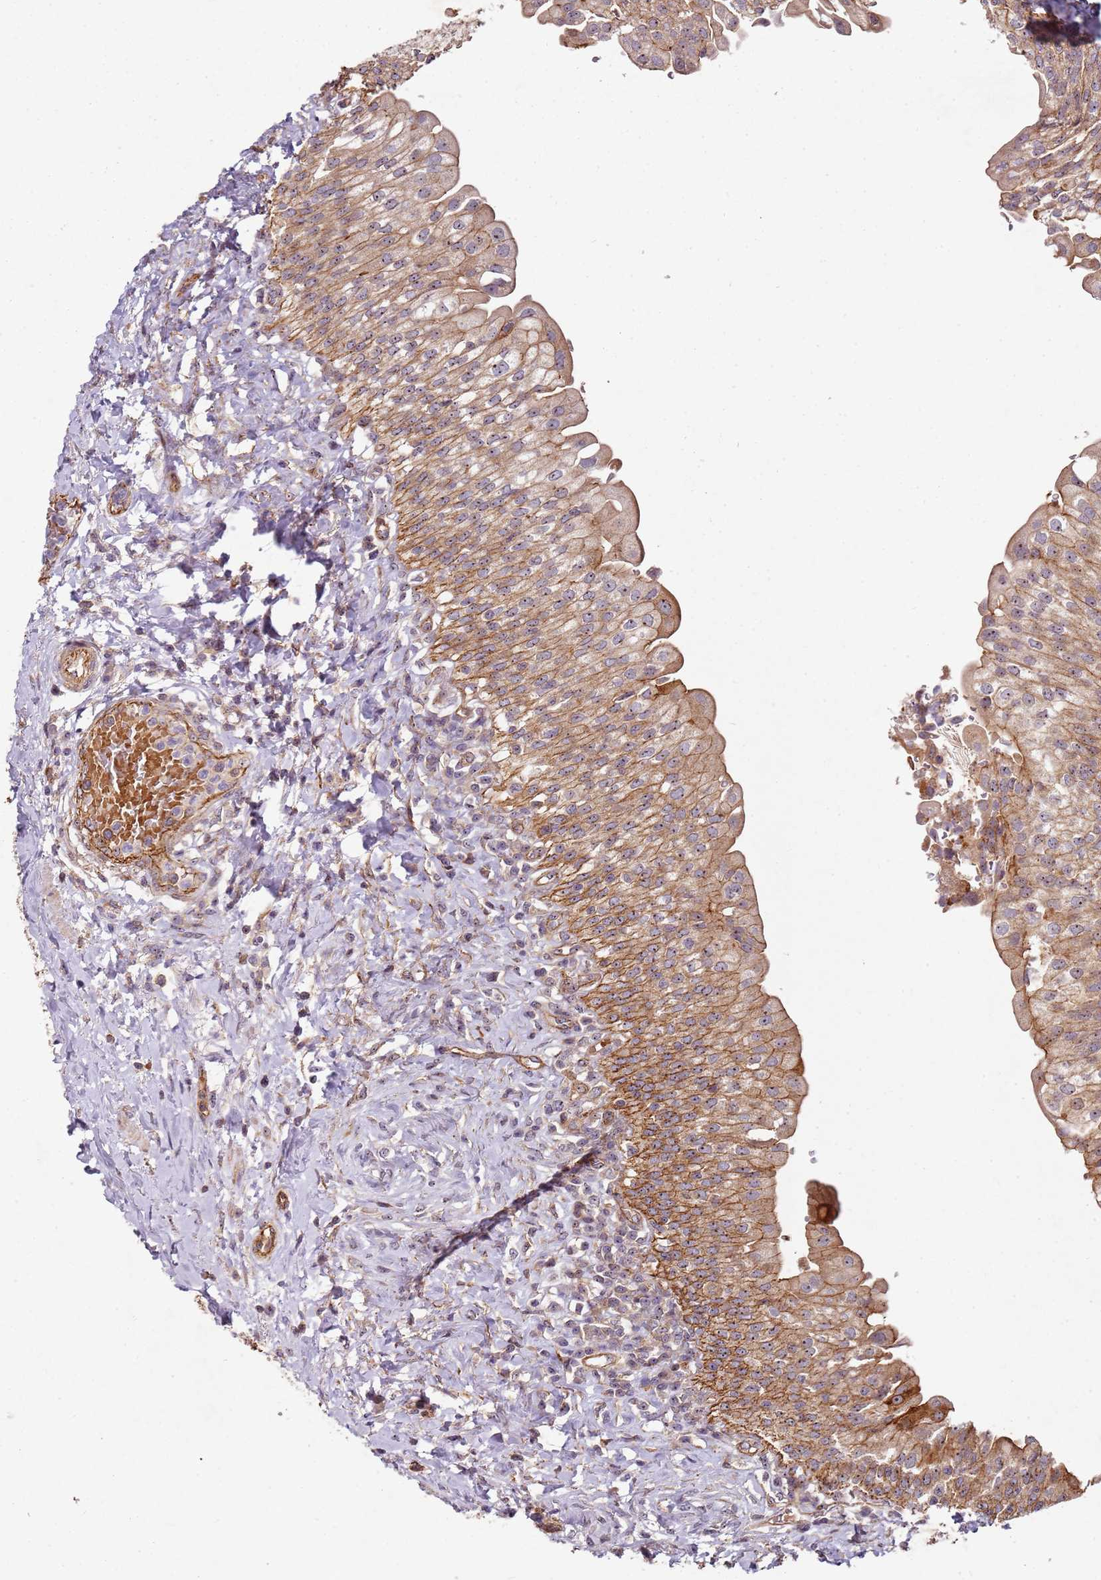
{"staining": {"intensity": "moderate", "quantity": ">75%", "location": "cytoplasmic/membranous"}, "tissue": "urinary bladder", "cell_type": "Urothelial cells", "image_type": "normal", "snomed": [{"axis": "morphology", "description": "Normal tissue, NOS"}, {"axis": "morphology", "description": "Inflammation, NOS"}, {"axis": "topography", "description": "Urinary bladder"}], "caption": "Moderate cytoplasmic/membranous staining is appreciated in approximately >75% of urothelial cells in normal urinary bladder.", "gene": "C2CD4B", "patient": {"sex": "male", "age": 64}}